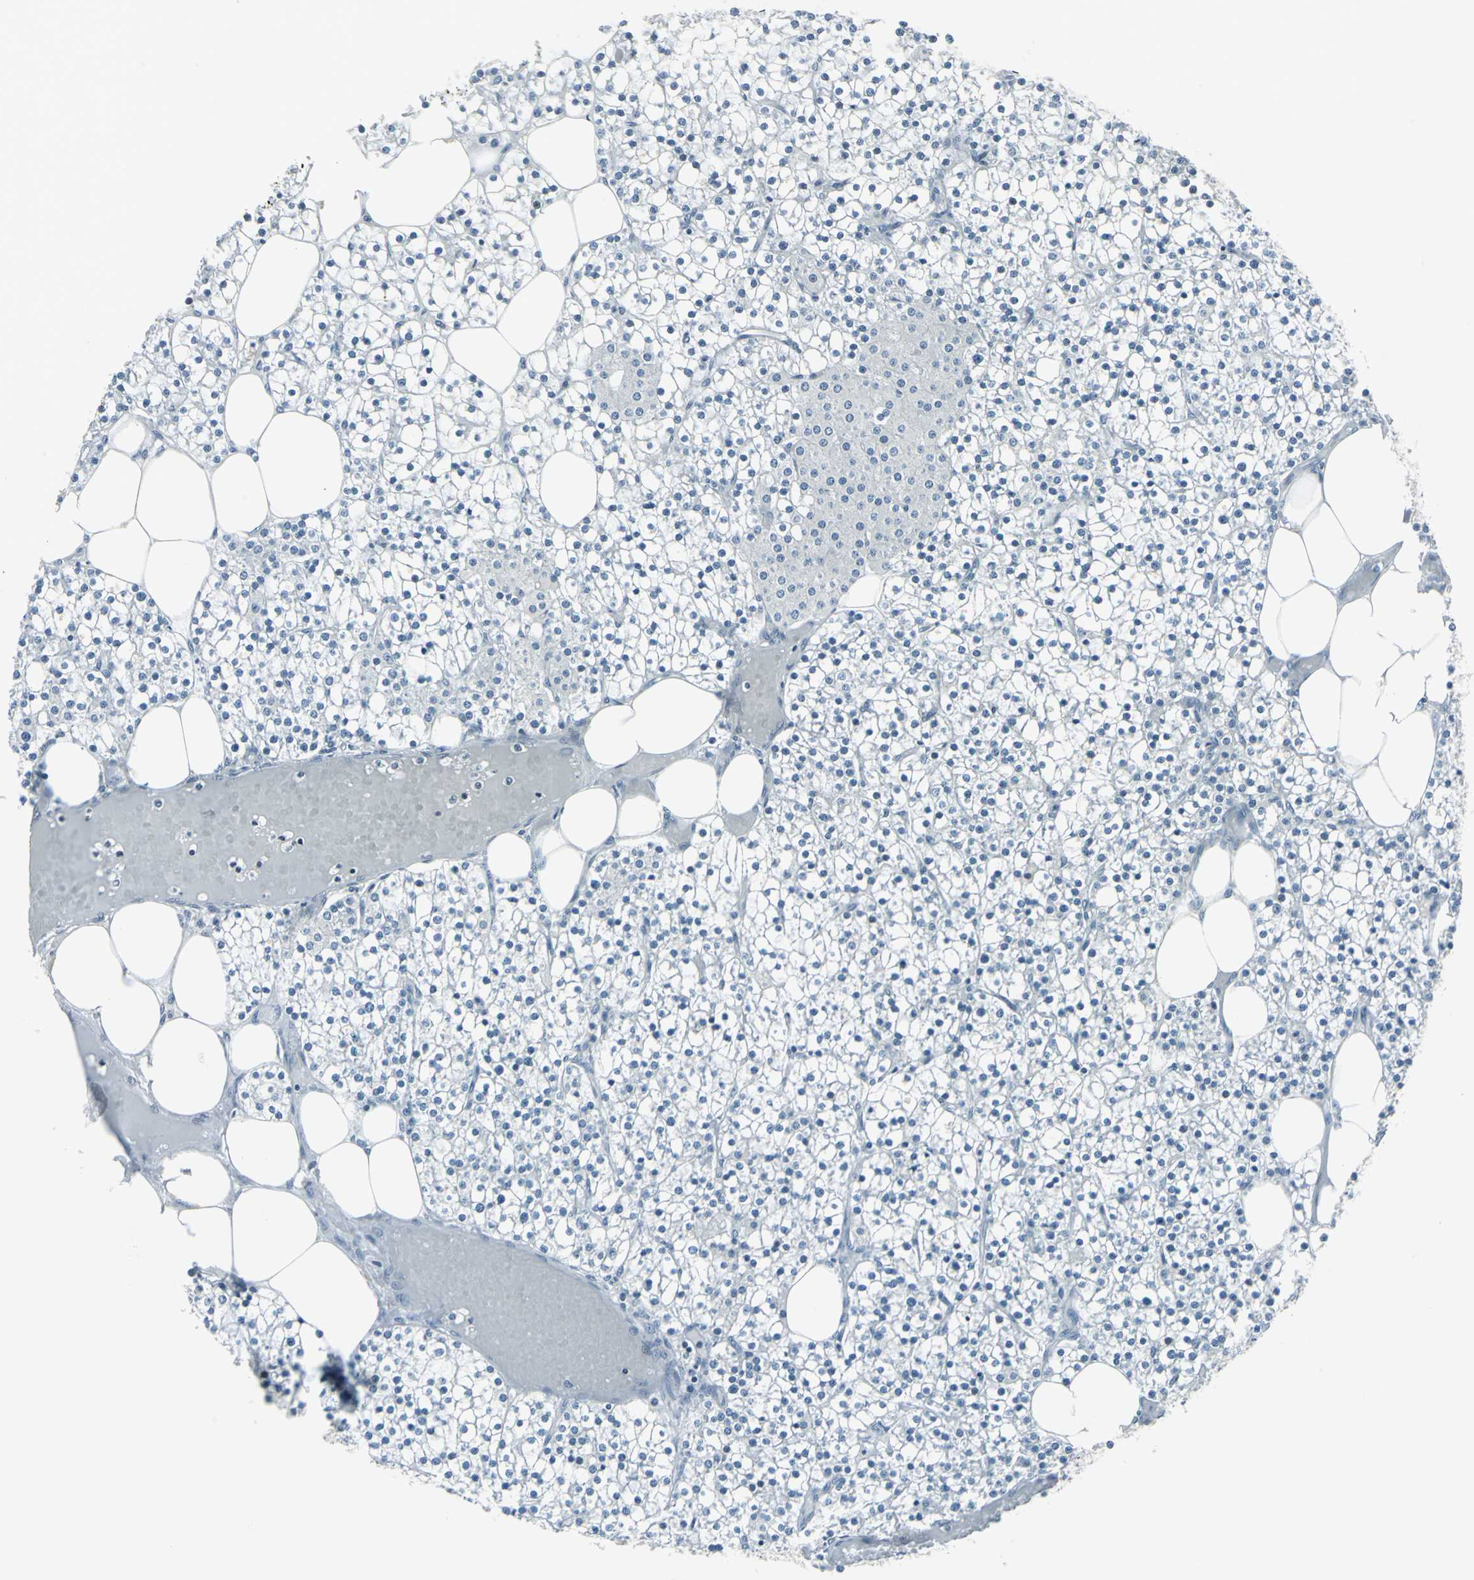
{"staining": {"intensity": "negative", "quantity": "none", "location": "none"}, "tissue": "parathyroid gland", "cell_type": "Glandular cells", "image_type": "normal", "snomed": [{"axis": "morphology", "description": "Normal tissue, NOS"}, {"axis": "topography", "description": "Parathyroid gland"}], "caption": "Glandular cells are negative for protein expression in normal human parathyroid gland. Nuclei are stained in blue.", "gene": "DNAI2", "patient": {"sex": "female", "age": 63}}